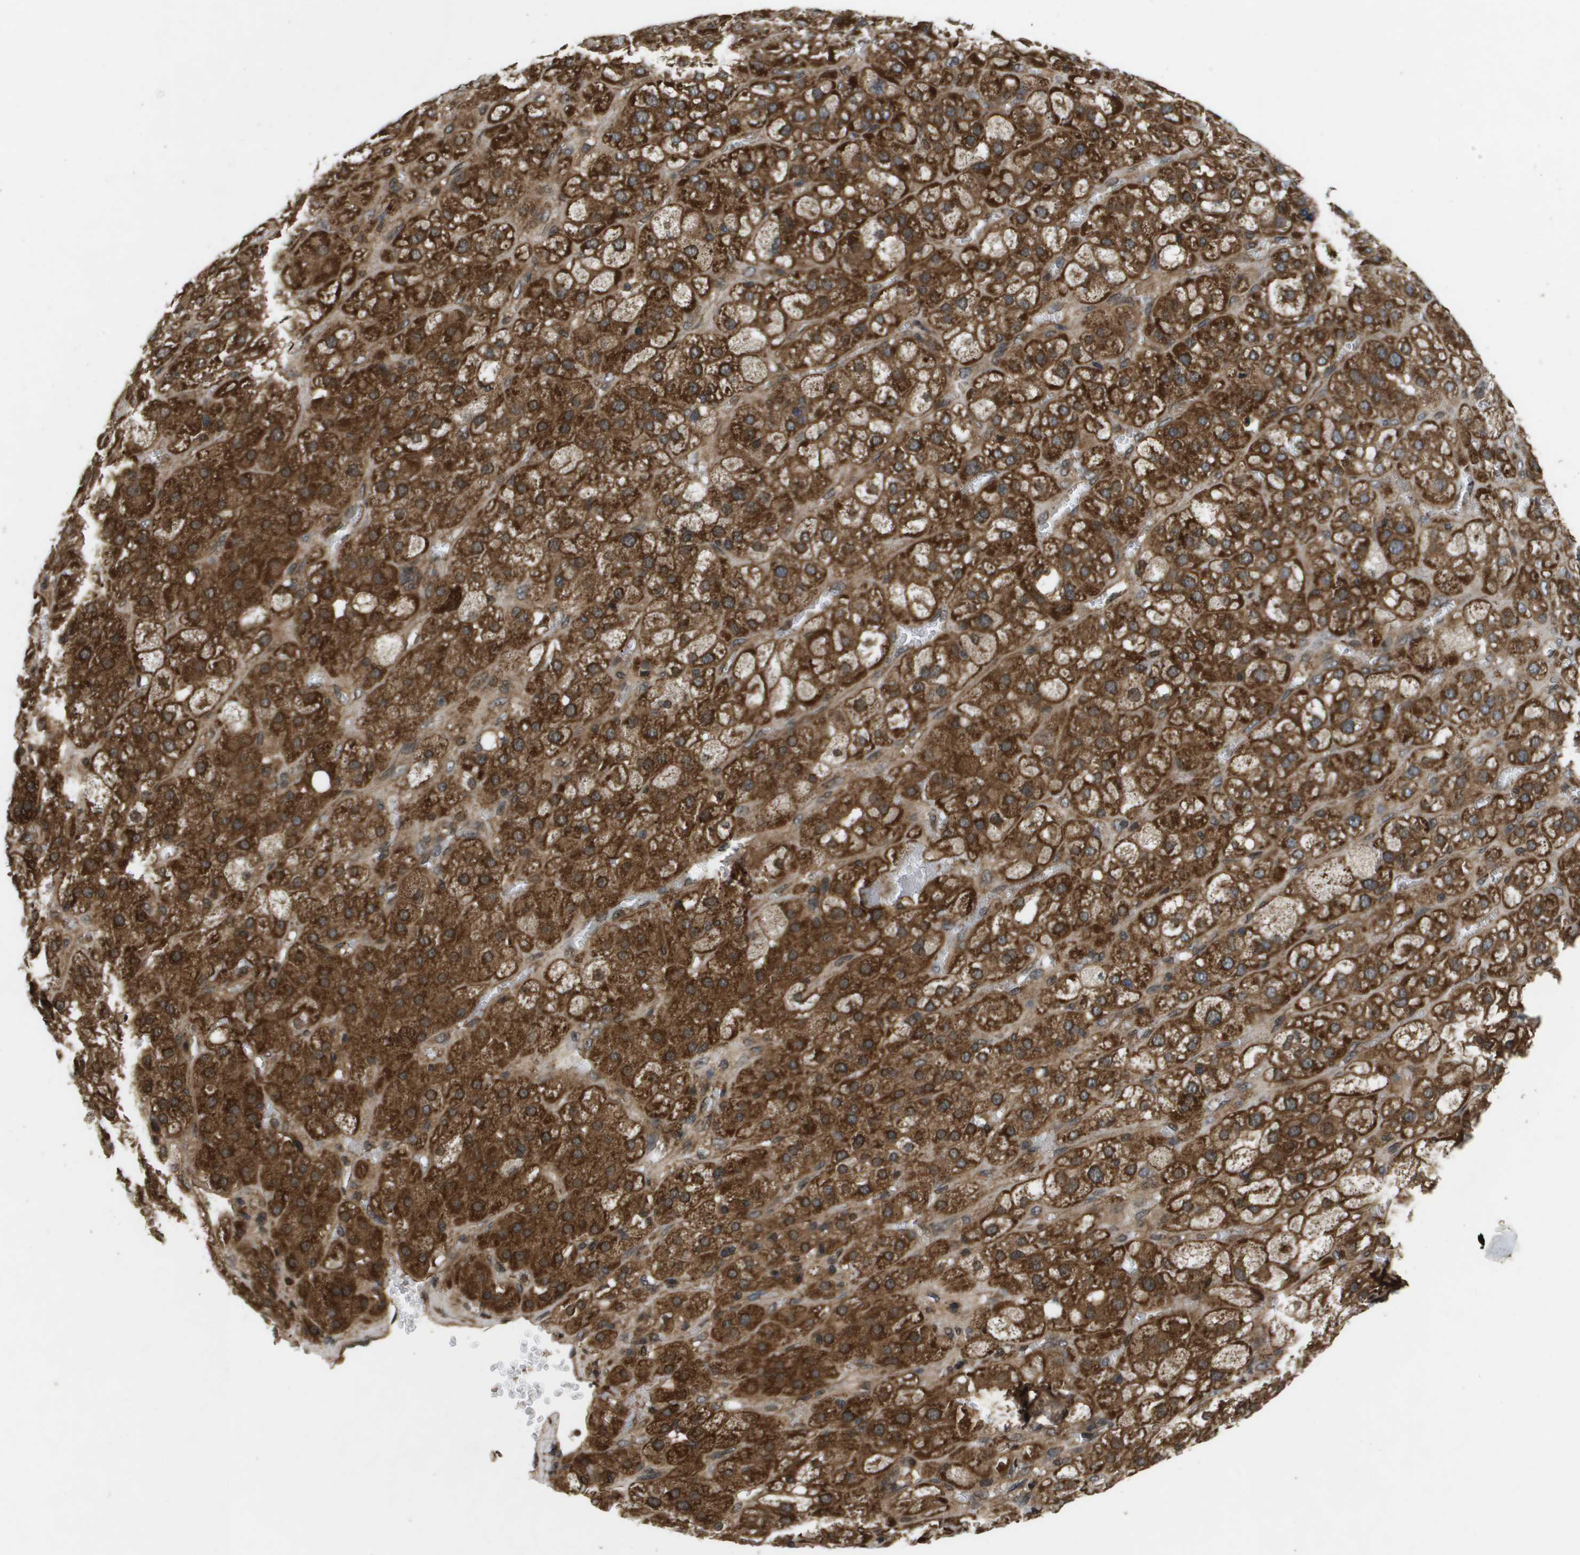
{"staining": {"intensity": "strong", "quantity": ">75%", "location": "cytoplasmic/membranous"}, "tissue": "adrenal gland", "cell_type": "Glandular cells", "image_type": "normal", "snomed": [{"axis": "morphology", "description": "Normal tissue, NOS"}, {"axis": "topography", "description": "Adrenal gland"}], "caption": "Protein expression analysis of unremarkable human adrenal gland reveals strong cytoplasmic/membranous positivity in approximately >75% of glandular cells.", "gene": "SPTLC1", "patient": {"sex": "female", "age": 47}}